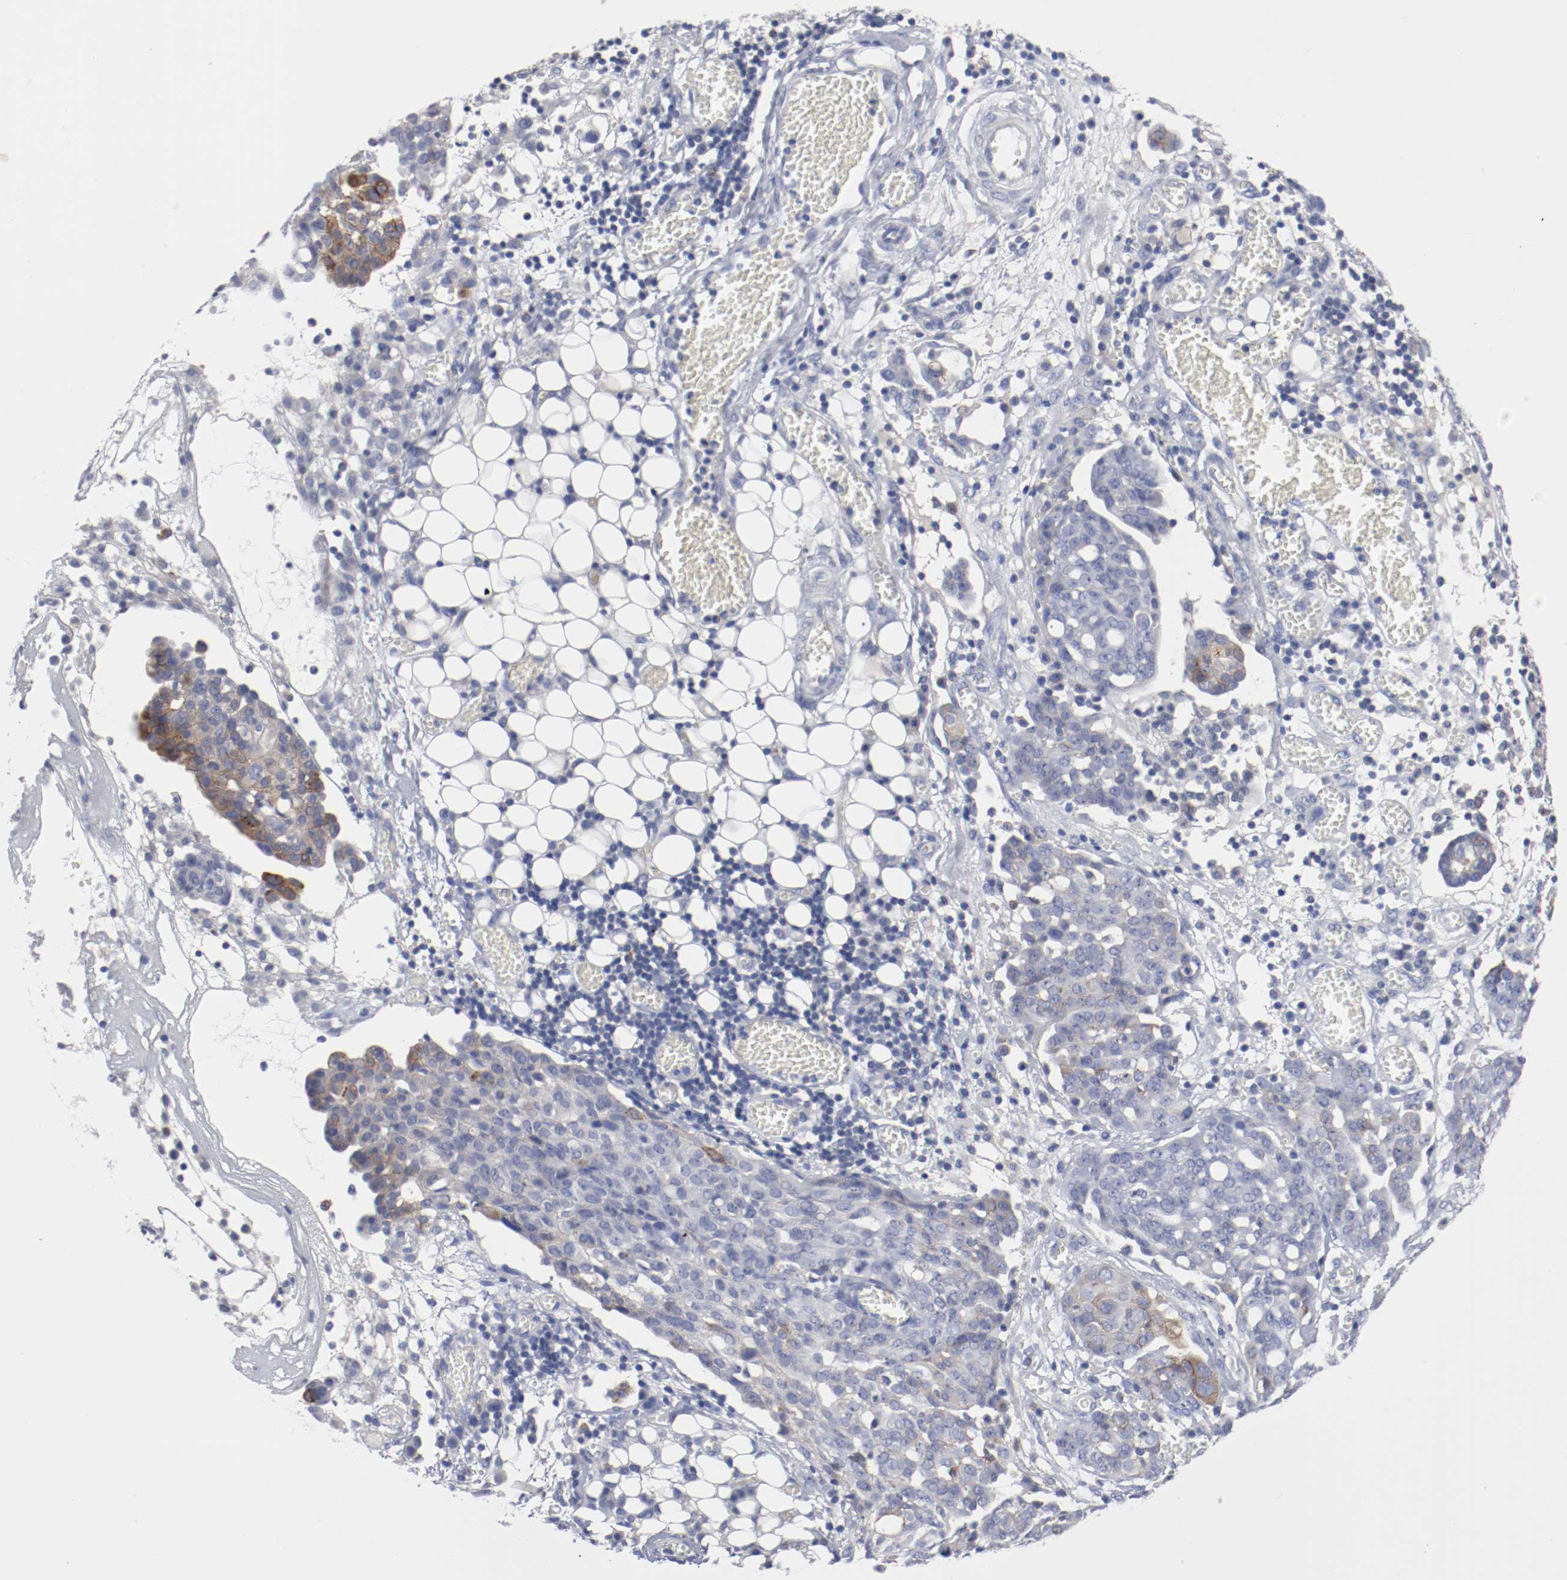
{"staining": {"intensity": "moderate", "quantity": "<25%", "location": "cytoplasmic/membranous"}, "tissue": "ovarian cancer", "cell_type": "Tumor cells", "image_type": "cancer", "snomed": [{"axis": "morphology", "description": "Cystadenocarcinoma, serous, NOS"}, {"axis": "topography", "description": "Soft tissue"}, {"axis": "topography", "description": "Ovary"}], "caption": "Moderate cytoplasmic/membranous protein expression is seen in approximately <25% of tumor cells in ovarian serous cystadenocarcinoma.", "gene": "FGFBP1", "patient": {"sex": "female", "age": 57}}